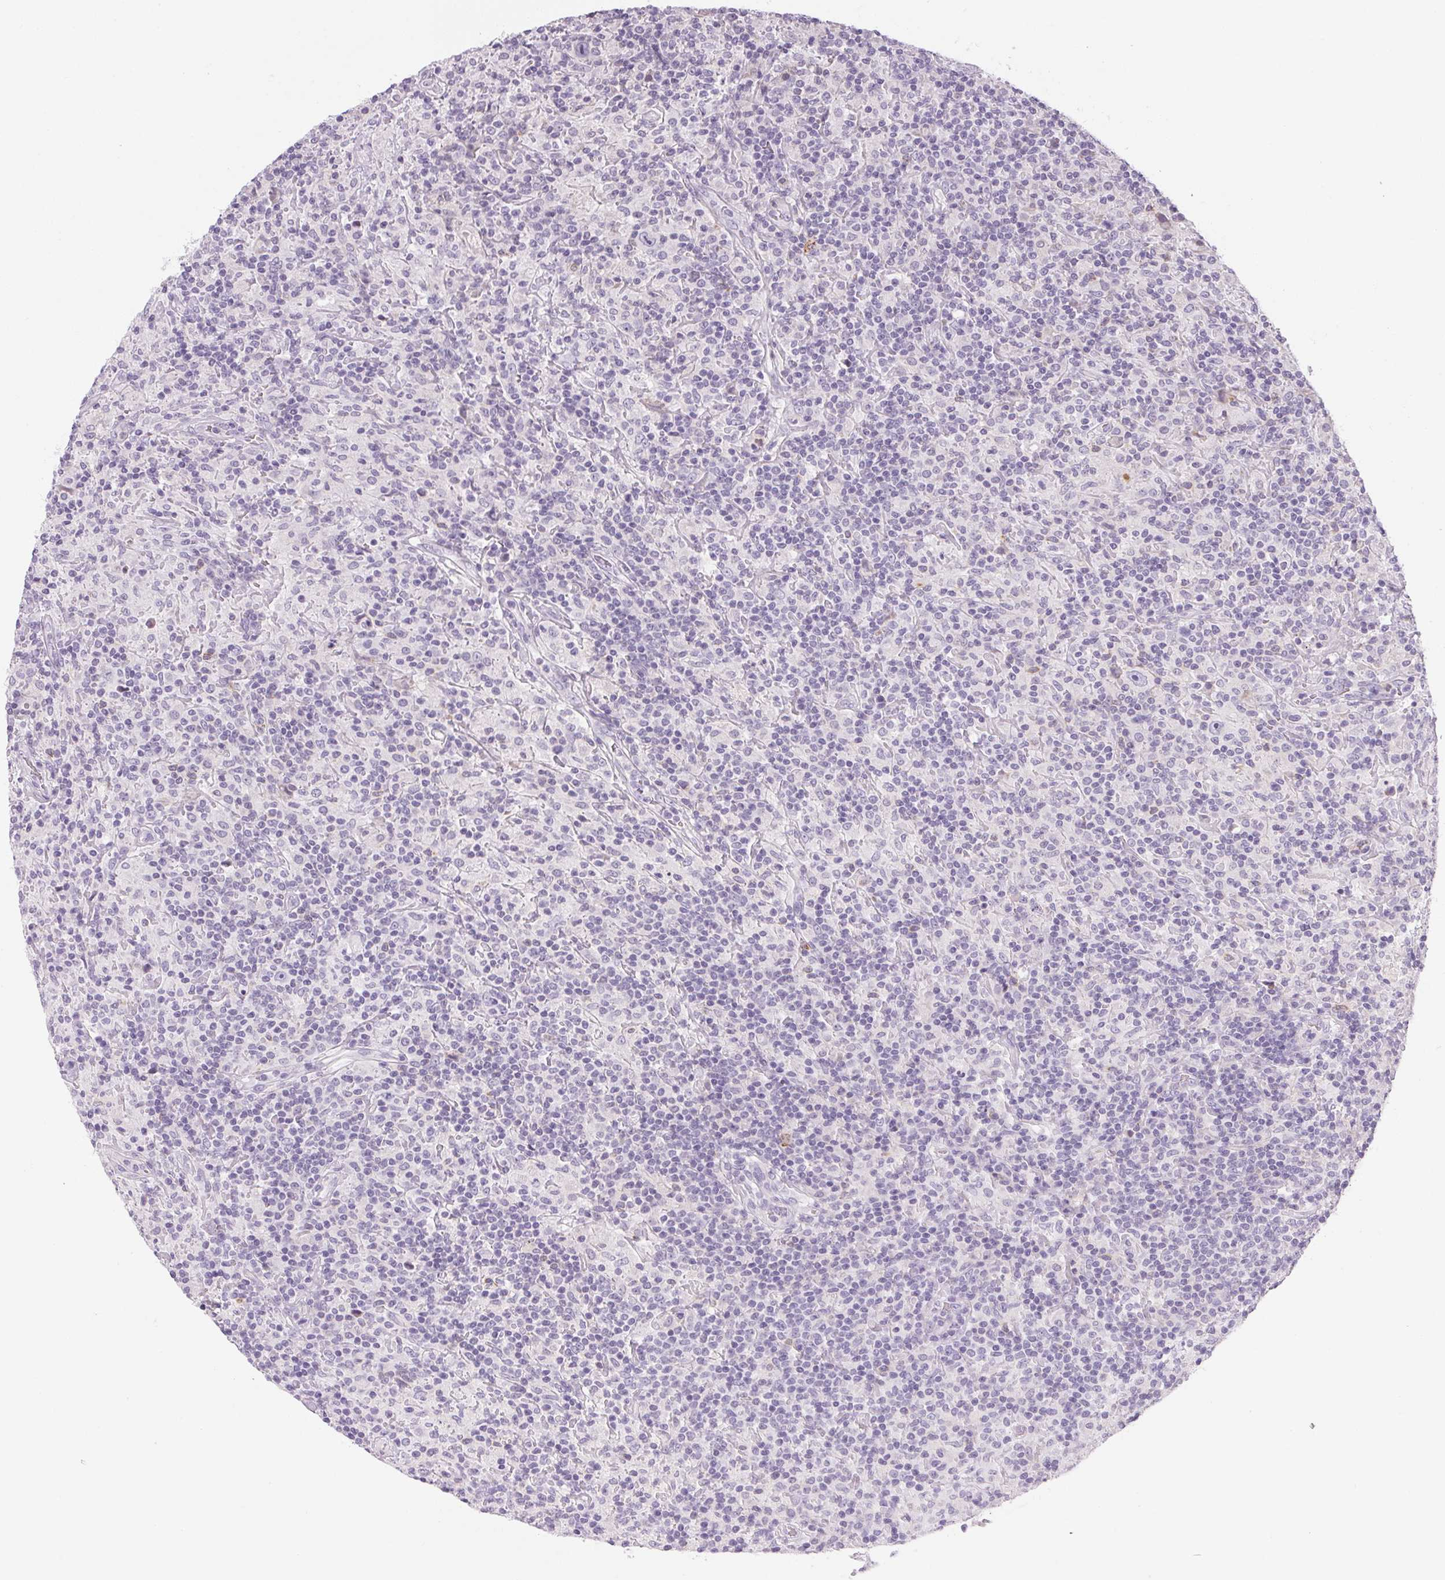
{"staining": {"intensity": "negative", "quantity": "none", "location": "none"}, "tissue": "lymphoma", "cell_type": "Tumor cells", "image_type": "cancer", "snomed": [{"axis": "morphology", "description": "Hodgkin's disease, NOS"}, {"axis": "topography", "description": "Lymph node"}], "caption": "Protein analysis of lymphoma demonstrates no significant staining in tumor cells.", "gene": "ECPAS", "patient": {"sex": "male", "age": 70}}